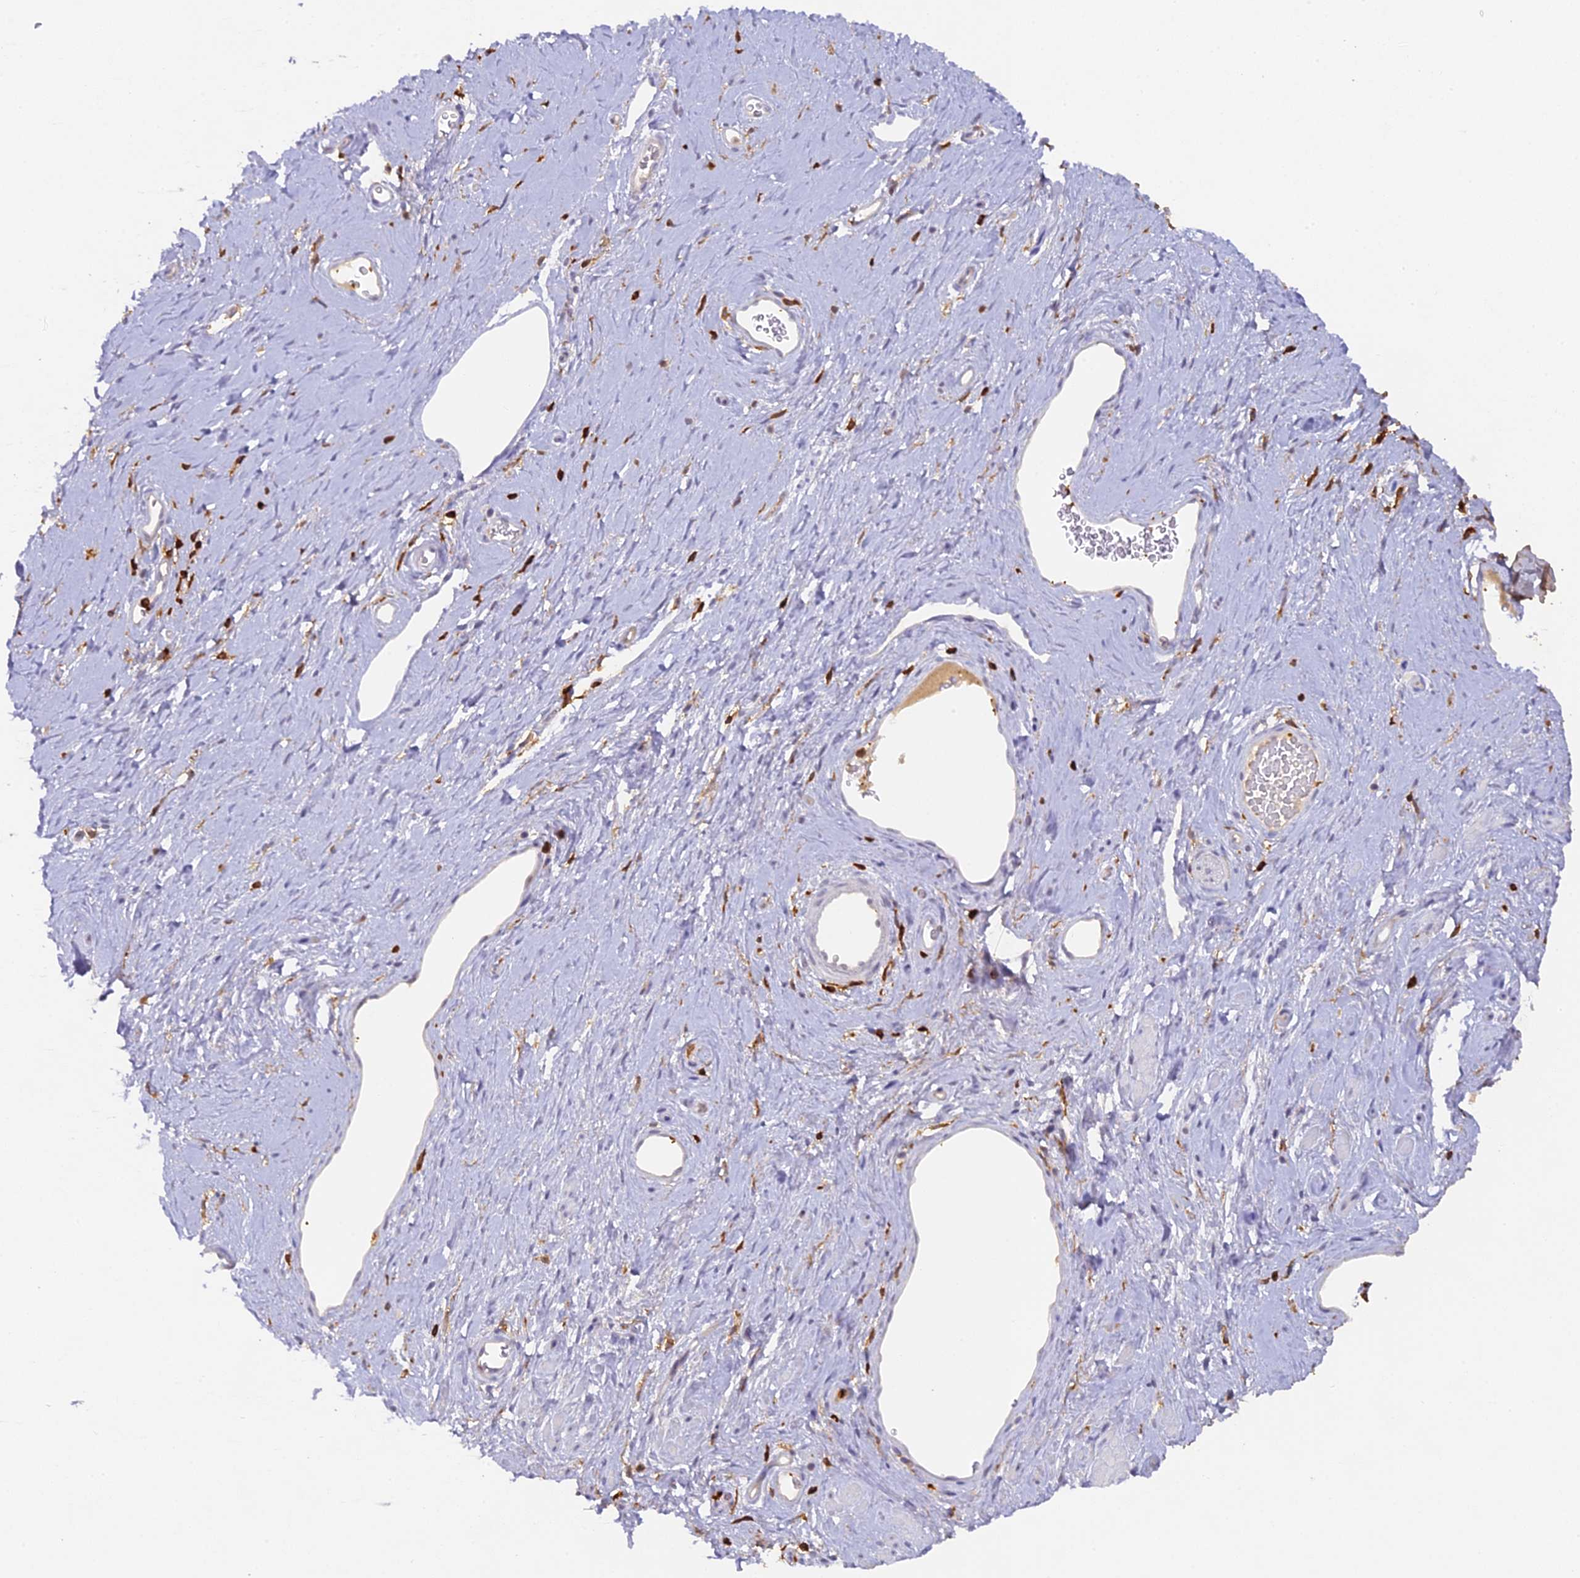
{"staining": {"intensity": "weak", "quantity": "<25%", "location": "cytoplasmic/membranous"}, "tissue": "adipose tissue", "cell_type": "Adipocytes", "image_type": "normal", "snomed": [{"axis": "morphology", "description": "Normal tissue, NOS"}, {"axis": "morphology", "description": "Adenocarcinoma, NOS"}, {"axis": "topography", "description": "Rectum"}, {"axis": "topography", "description": "Vagina"}, {"axis": "topography", "description": "Peripheral nerve tissue"}], "caption": "The immunohistochemistry (IHC) micrograph has no significant expression in adipocytes of adipose tissue. (Brightfield microscopy of DAB immunohistochemistry at high magnification).", "gene": "FYB1", "patient": {"sex": "female", "age": 71}}